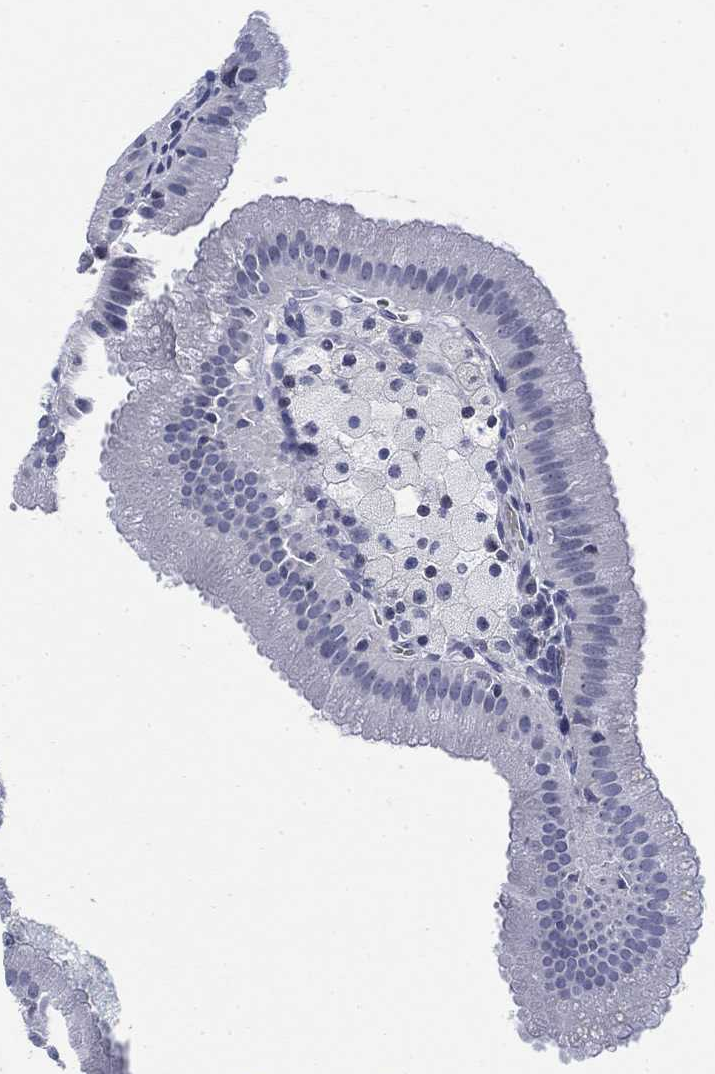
{"staining": {"intensity": "negative", "quantity": "none", "location": "none"}, "tissue": "gallbladder", "cell_type": "Glandular cells", "image_type": "normal", "snomed": [{"axis": "morphology", "description": "Normal tissue, NOS"}, {"axis": "topography", "description": "Gallbladder"}], "caption": "Photomicrograph shows no protein expression in glandular cells of unremarkable gallbladder. (Stains: DAB (3,3'-diaminobenzidine) immunohistochemistry with hematoxylin counter stain, Microscopy: brightfield microscopy at high magnification).", "gene": "FYB1", "patient": {"sex": "male", "age": 67}}